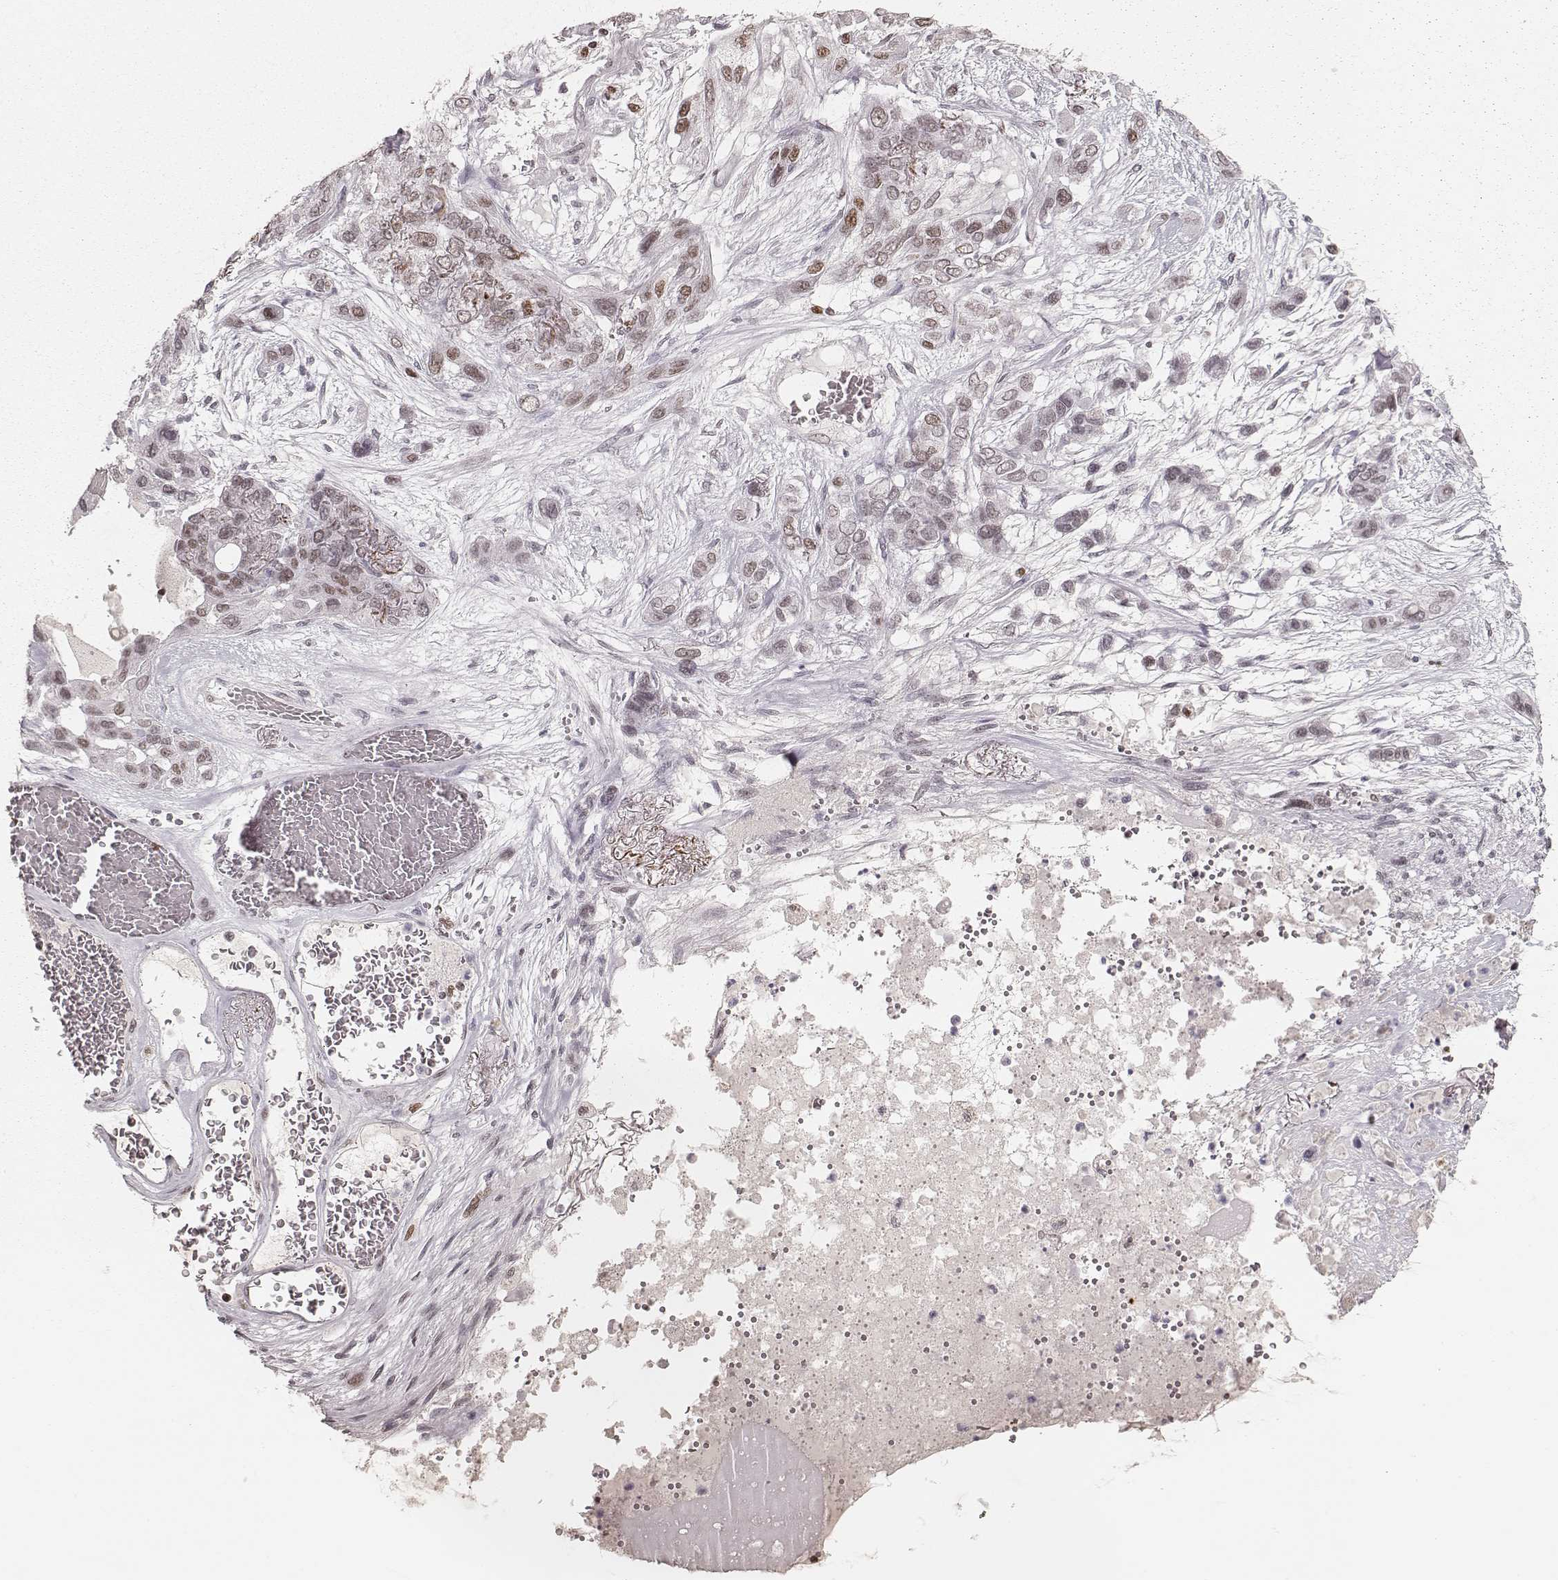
{"staining": {"intensity": "moderate", "quantity": "<25%", "location": "nuclear"}, "tissue": "lung cancer", "cell_type": "Tumor cells", "image_type": "cancer", "snomed": [{"axis": "morphology", "description": "Squamous cell carcinoma, NOS"}, {"axis": "topography", "description": "Lung"}], "caption": "Human squamous cell carcinoma (lung) stained with a protein marker exhibits moderate staining in tumor cells.", "gene": "PARP1", "patient": {"sex": "female", "age": 70}}